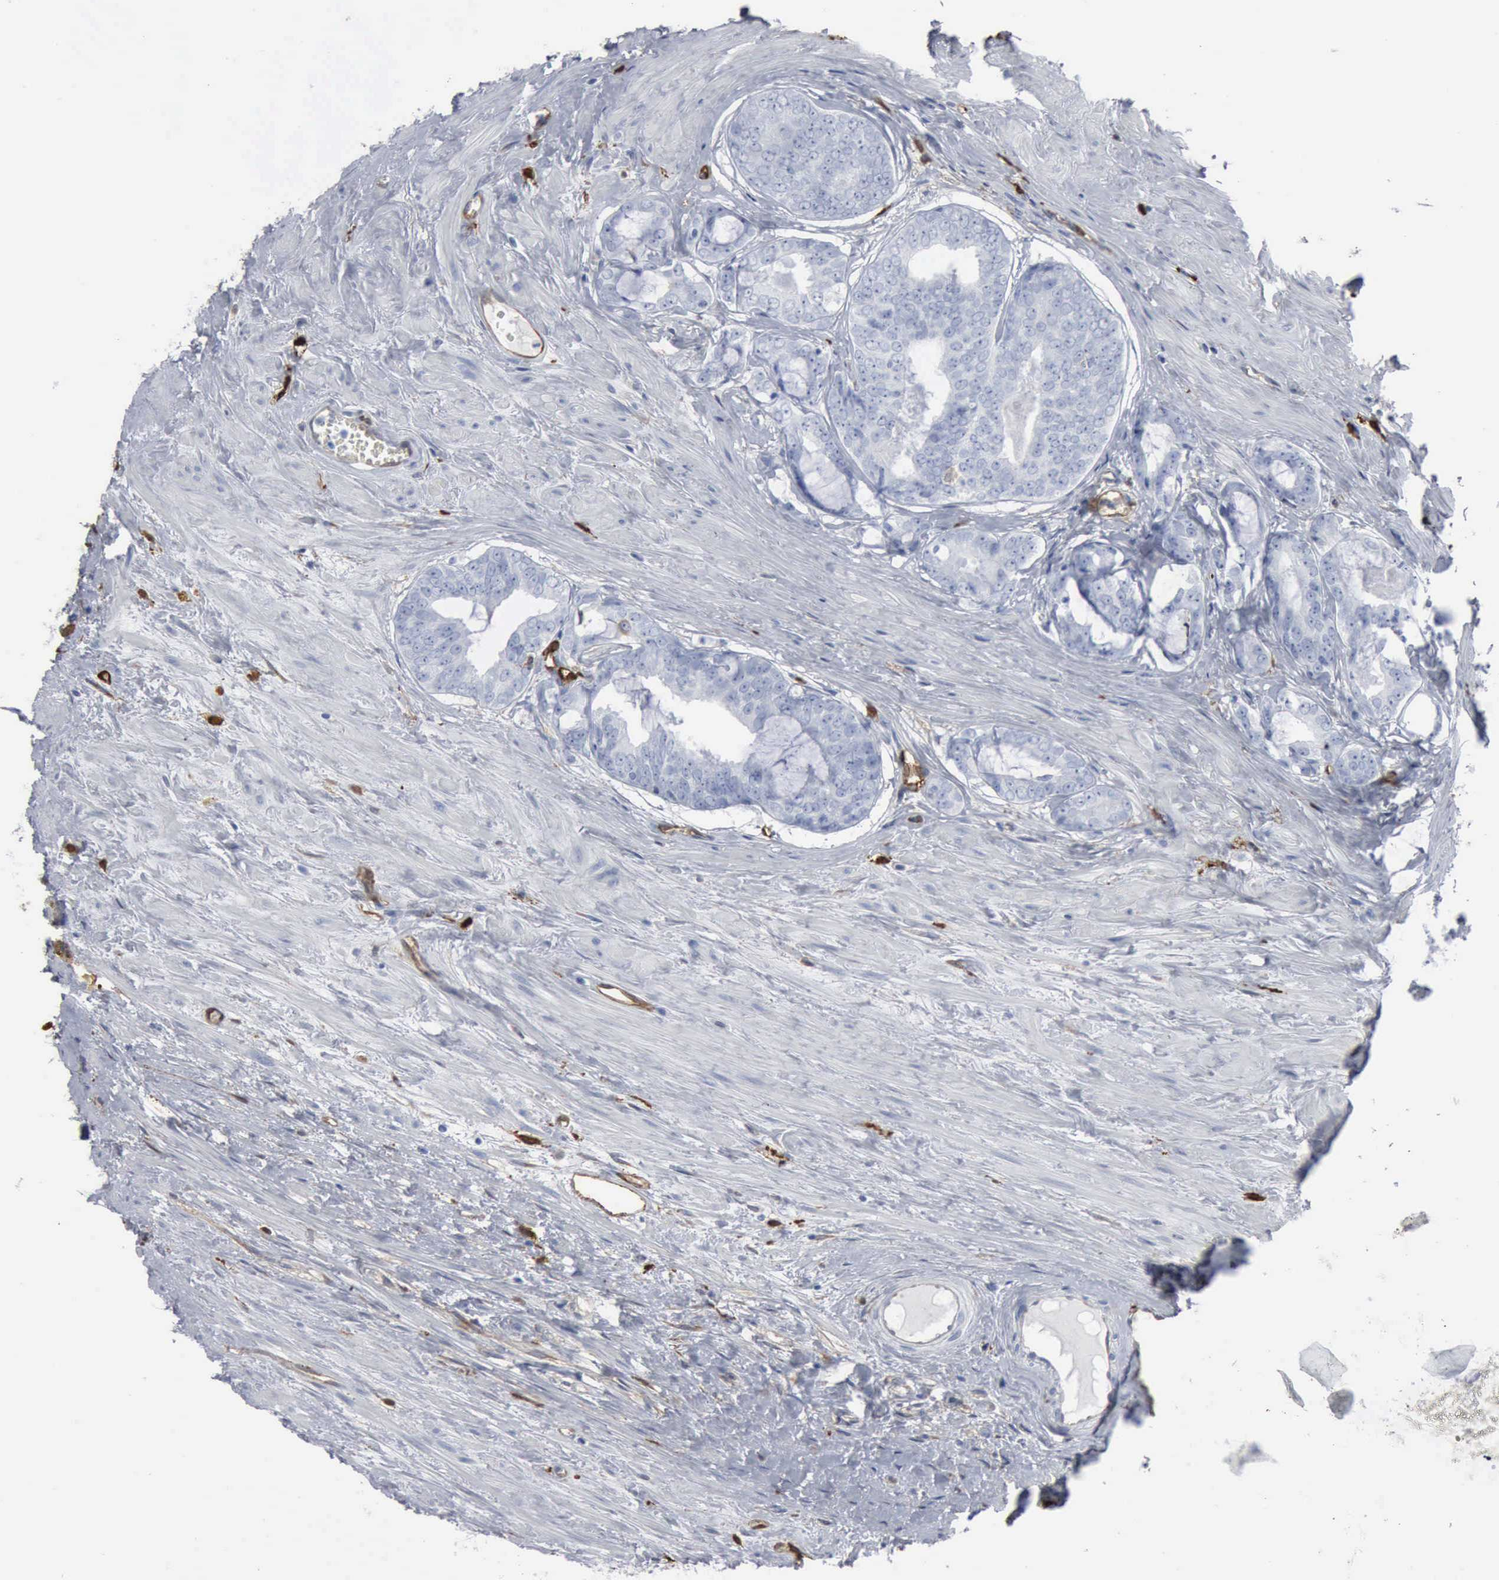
{"staining": {"intensity": "negative", "quantity": "none", "location": "none"}, "tissue": "prostate cancer", "cell_type": "Tumor cells", "image_type": "cancer", "snomed": [{"axis": "morphology", "description": "Adenocarcinoma, Medium grade"}, {"axis": "topography", "description": "Prostate"}], "caption": "There is no significant expression in tumor cells of prostate cancer (adenocarcinoma (medium-grade)). (Stains: DAB (3,3'-diaminobenzidine) immunohistochemistry (IHC) with hematoxylin counter stain, Microscopy: brightfield microscopy at high magnification).", "gene": "FSCN1", "patient": {"sex": "male", "age": 79}}